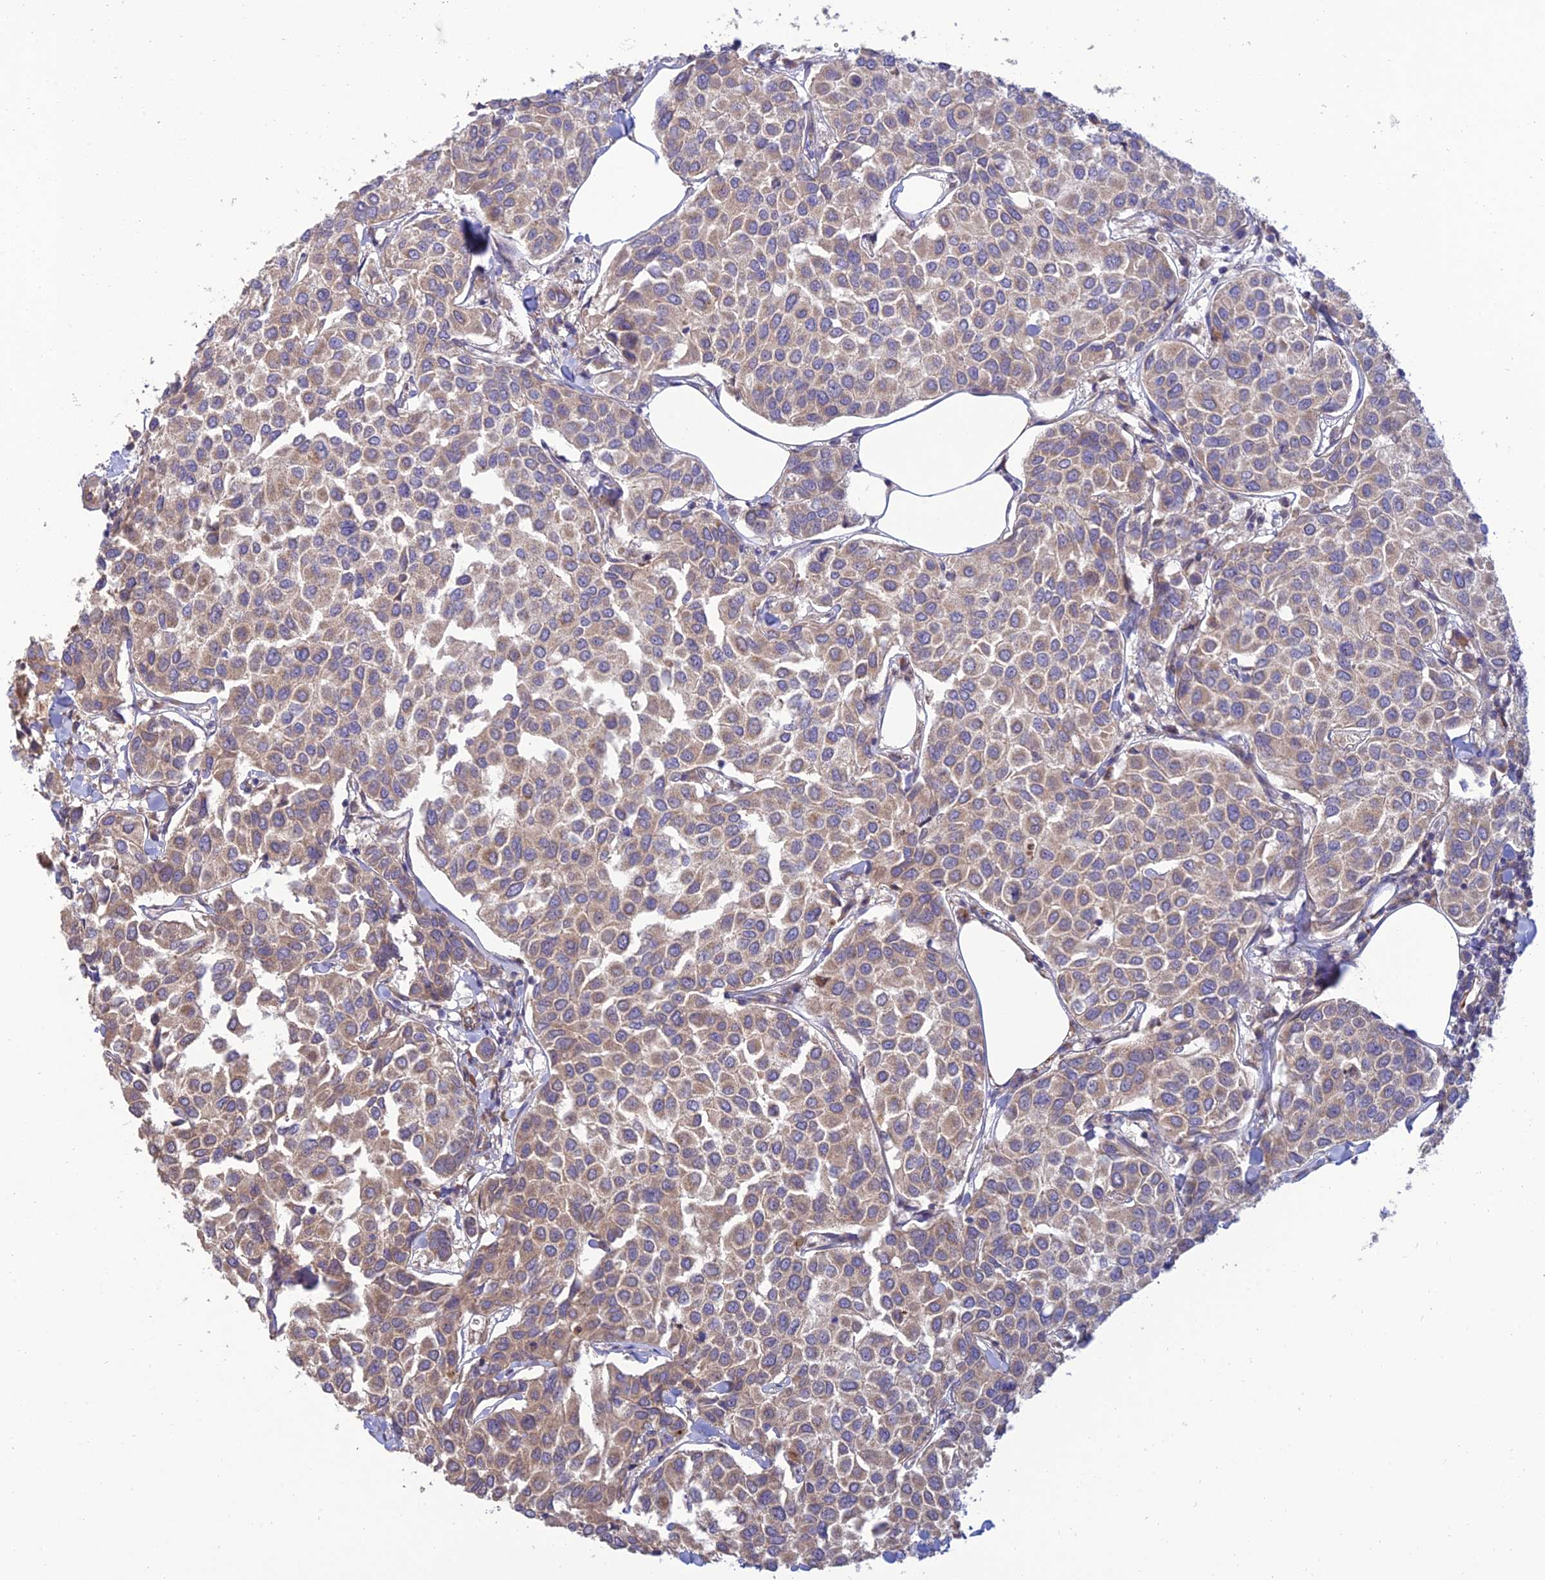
{"staining": {"intensity": "weak", "quantity": "25%-75%", "location": "cytoplasmic/membranous"}, "tissue": "breast cancer", "cell_type": "Tumor cells", "image_type": "cancer", "snomed": [{"axis": "morphology", "description": "Duct carcinoma"}, {"axis": "topography", "description": "Breast"}], "caption": "Breast cancer tissue displays weak cytoplasmic/membranous positivity in about 25%-75% of tumor cells, visualized by immunohistochemistry.", "gene": "C3orf20", "patient": {"sex": "female", "age": 55}}